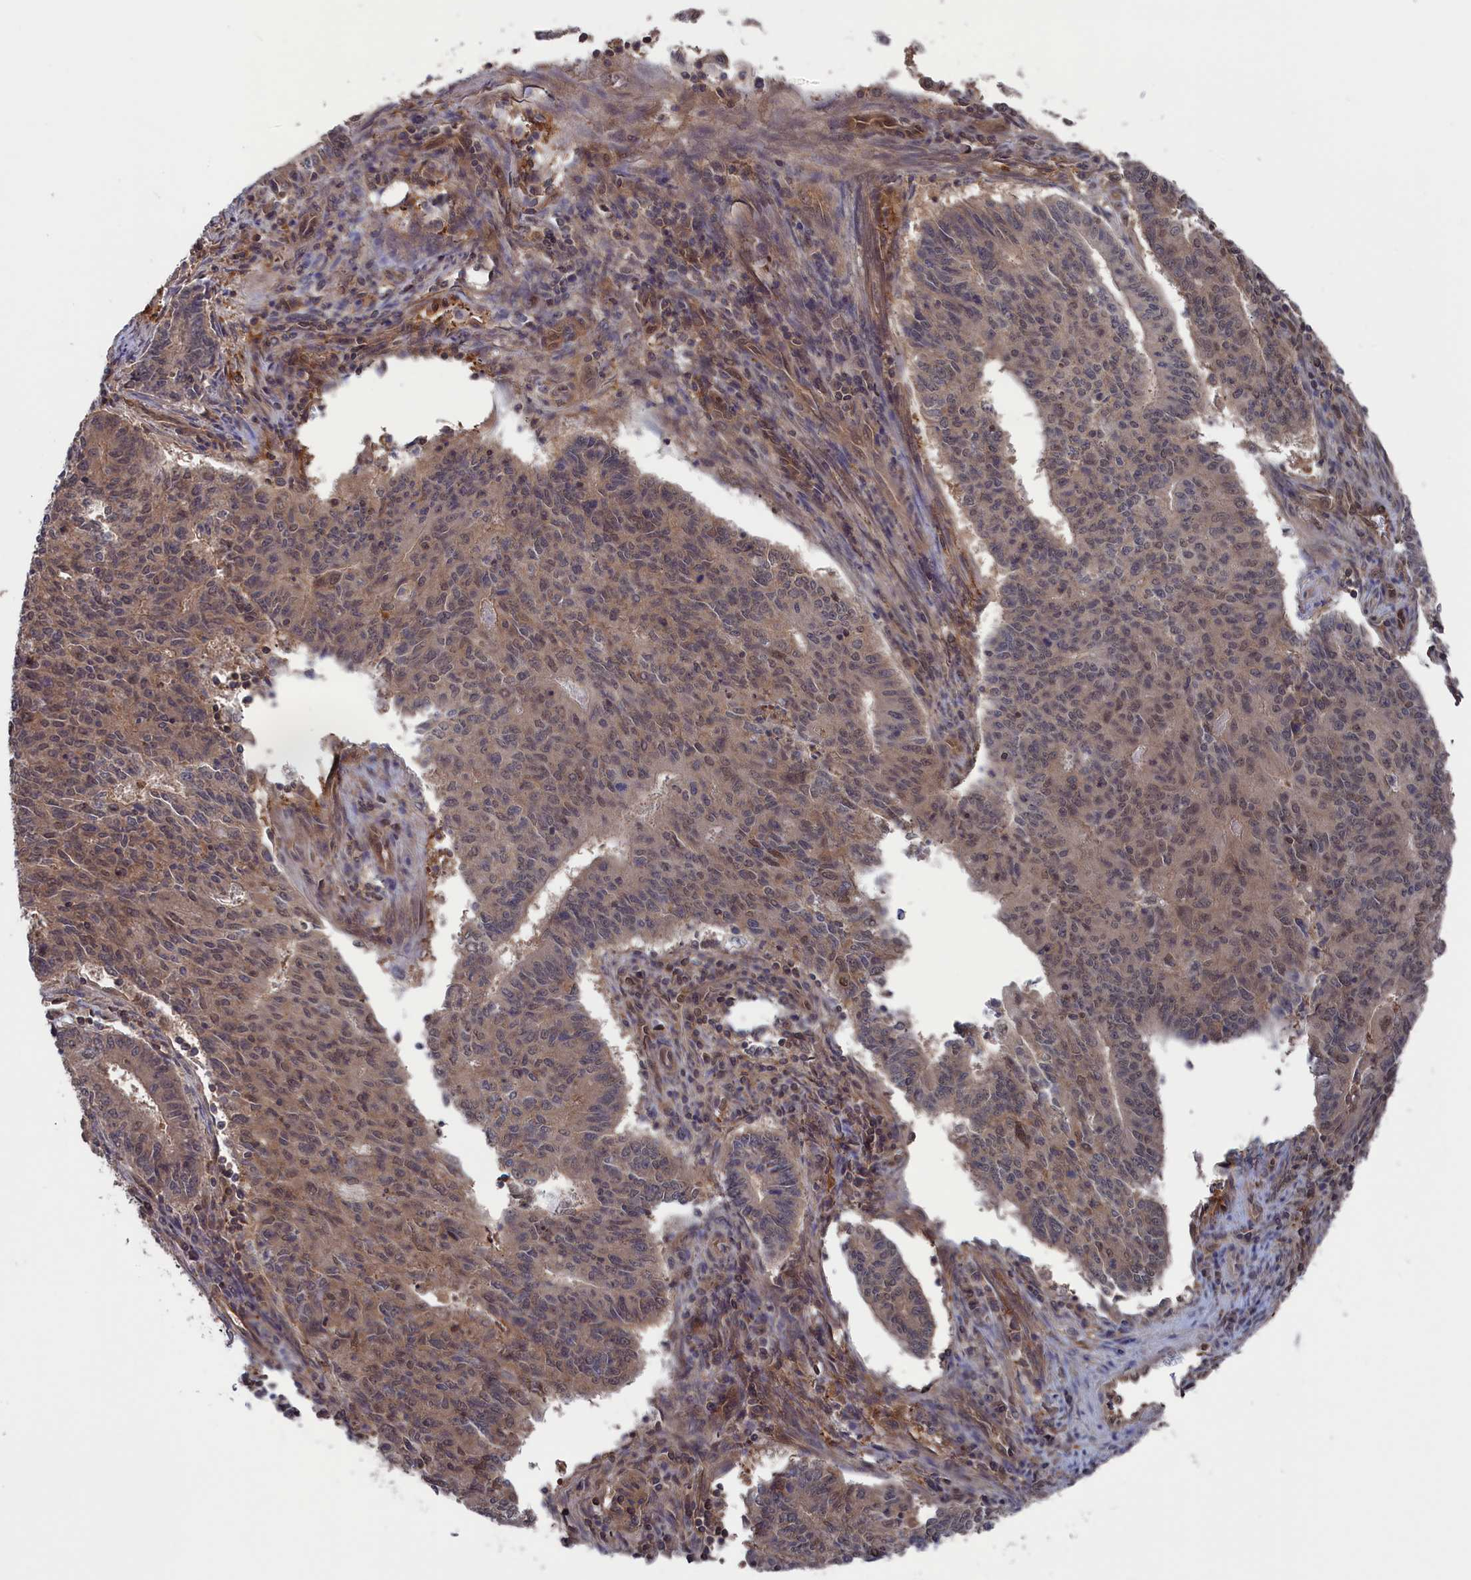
{"staining": {"intensity": "moderate", "quantity": ">75%", "location": "cytoplasmic/membranous,nuclear"}, "tissue": "endometrial cancer", "cell_type": "Tumor cells", "image_type": "cancer", "snomed": [{"axis": "morphology", "description": "Adenocarcinoma, NOS"}, {"axis": "topography", "description": "Endometrium"}], "caption": "Immunohistochemistry (IHC) of endometrial cancer (adenocarcinoma) exhibits medium levels of moderate cytoplasmic/membranous and nuclear expression in approximately >75% of tumor cells. (IHC, brightfield microscopy, high magnification).", "gene": "NUTF2", "patient": {"sex": "female", "age": 59}}